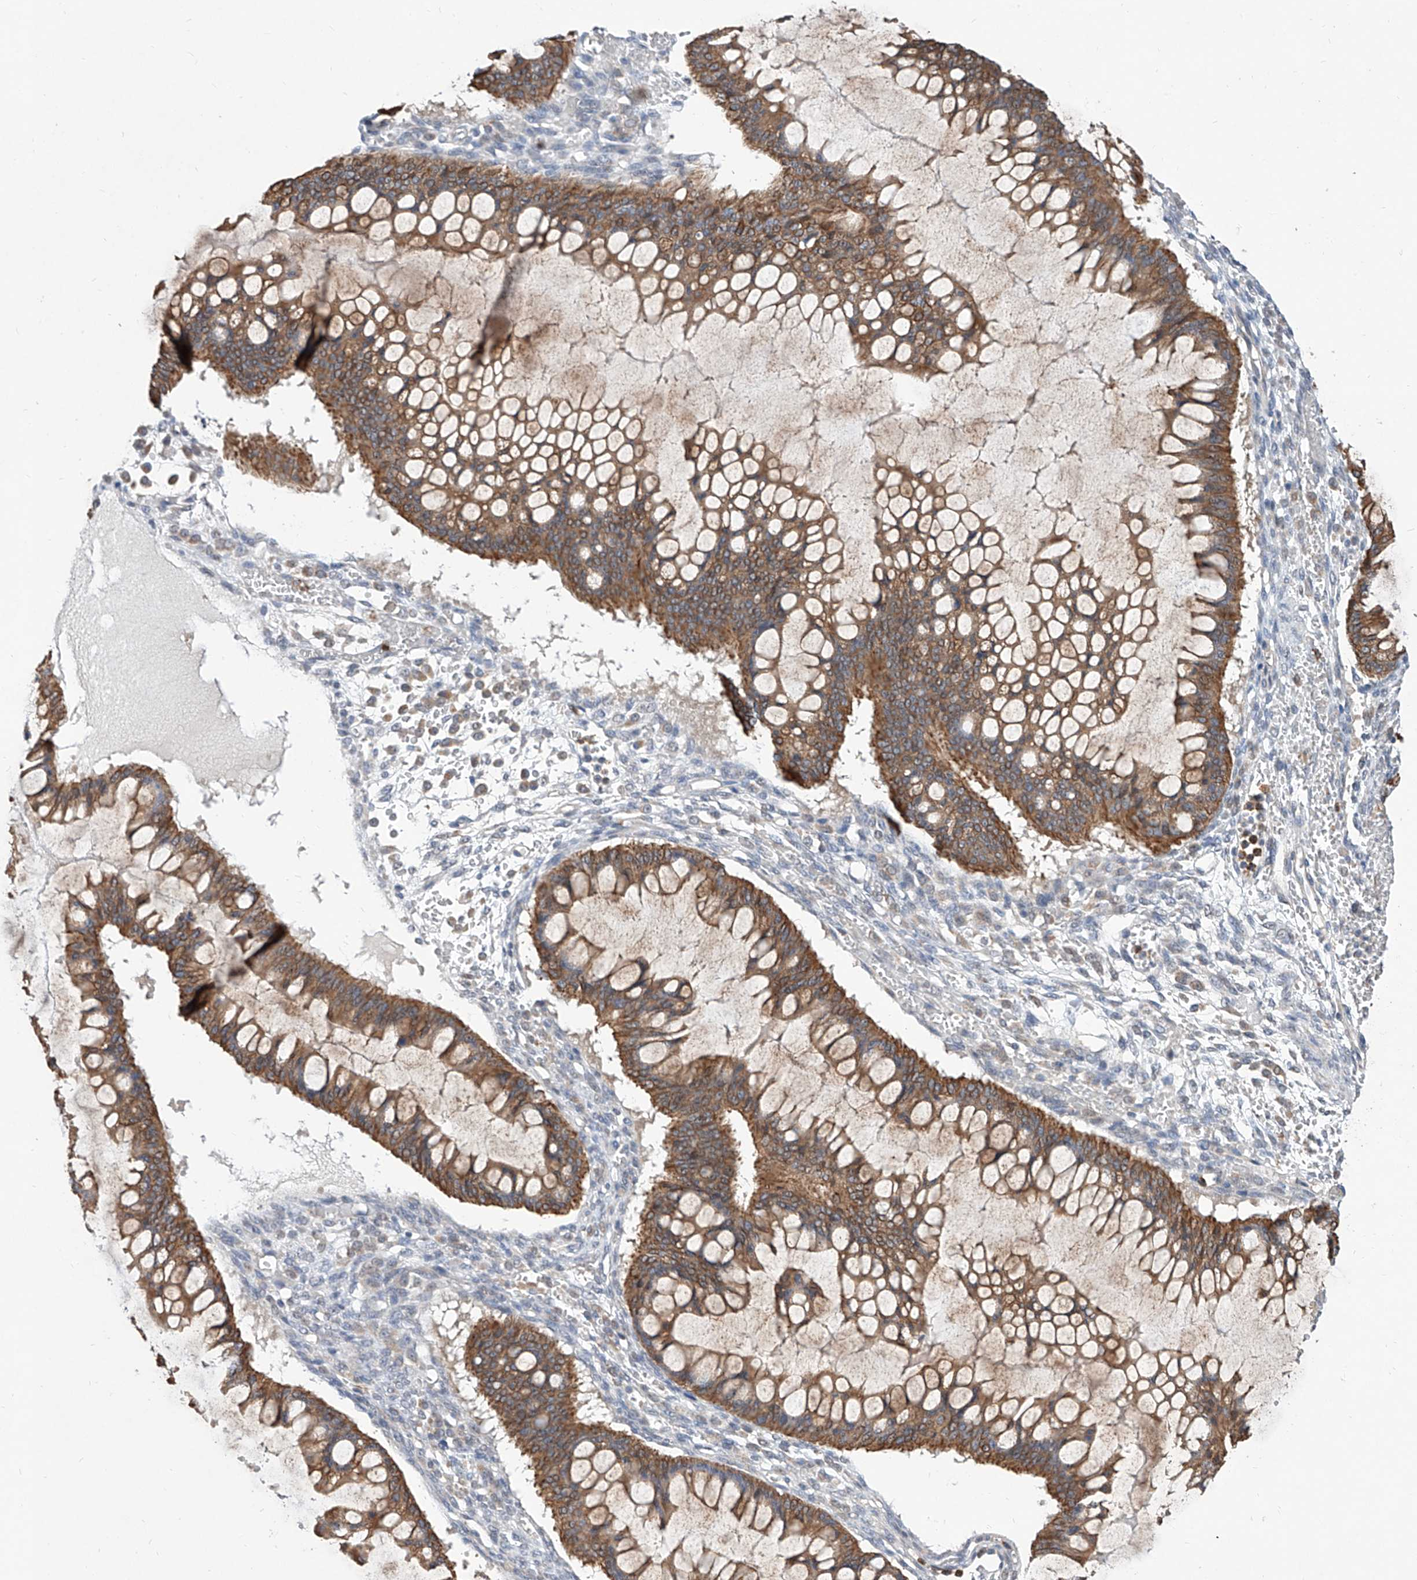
{"staining": {"intensity": "moderate", "quantity": ">75%", "location": "cytoplasmic/membranous"}, "tissue": "ovarian cancer", "cell_type": "Tumor cells", "image_type": "cancer", "snomed": [{"axis": "morphology", "description": "Cystadenocarcinoma, mucinous, NOS"}, {"axis": "topography", "description": "Ovary"}], "caption": "Protein staining of ovarian cancer (mucinous cystadenocarcinoma) tissue shows moderate cytoplasmic/membranous expression in approximately >75% of tumor cells.", "gene": "MFSD4B", "patient": {"sex": "female", "age": 73}}